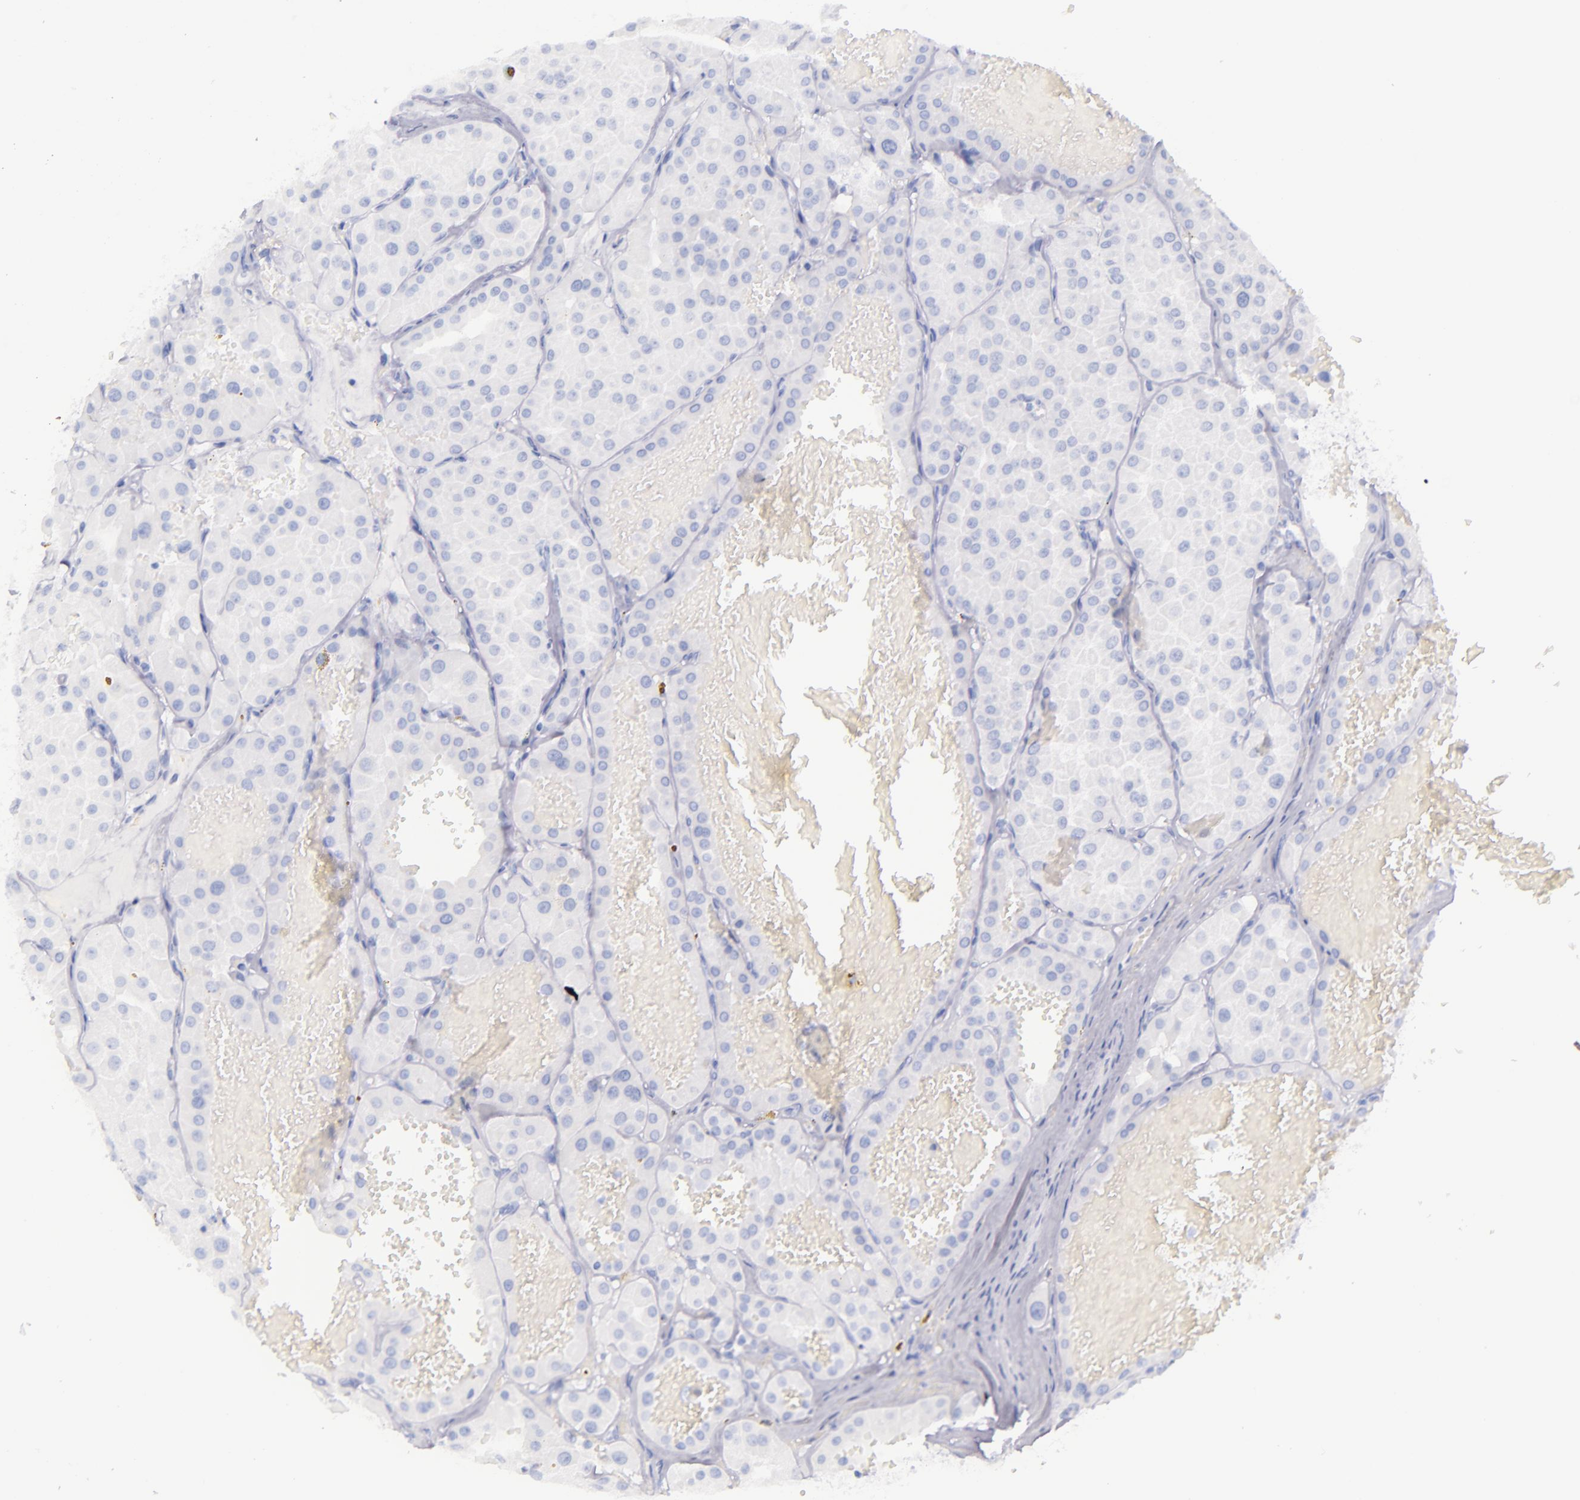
{"staining": {"intensity": "negative", "quantity": "none", "location": "none"}, "tissue": "renal cancer", "cell_type": "Tumor cells", "image_type": "cancer", "snomed": [{"axis": "morphology", "description": "Adenocarcinoma, uncertain malignant potential"}, {"axis": "topography", "description": "Kidney"}], "caption": "This is an immunohistochemistry (IHC) photomicrograph of human renal cancer (adenocarcinoma,  uncertain malignant potential). There is no staining in tumor cells.", "gene": "SFTPB", "patient": {"sex": "male", "age": 63}}